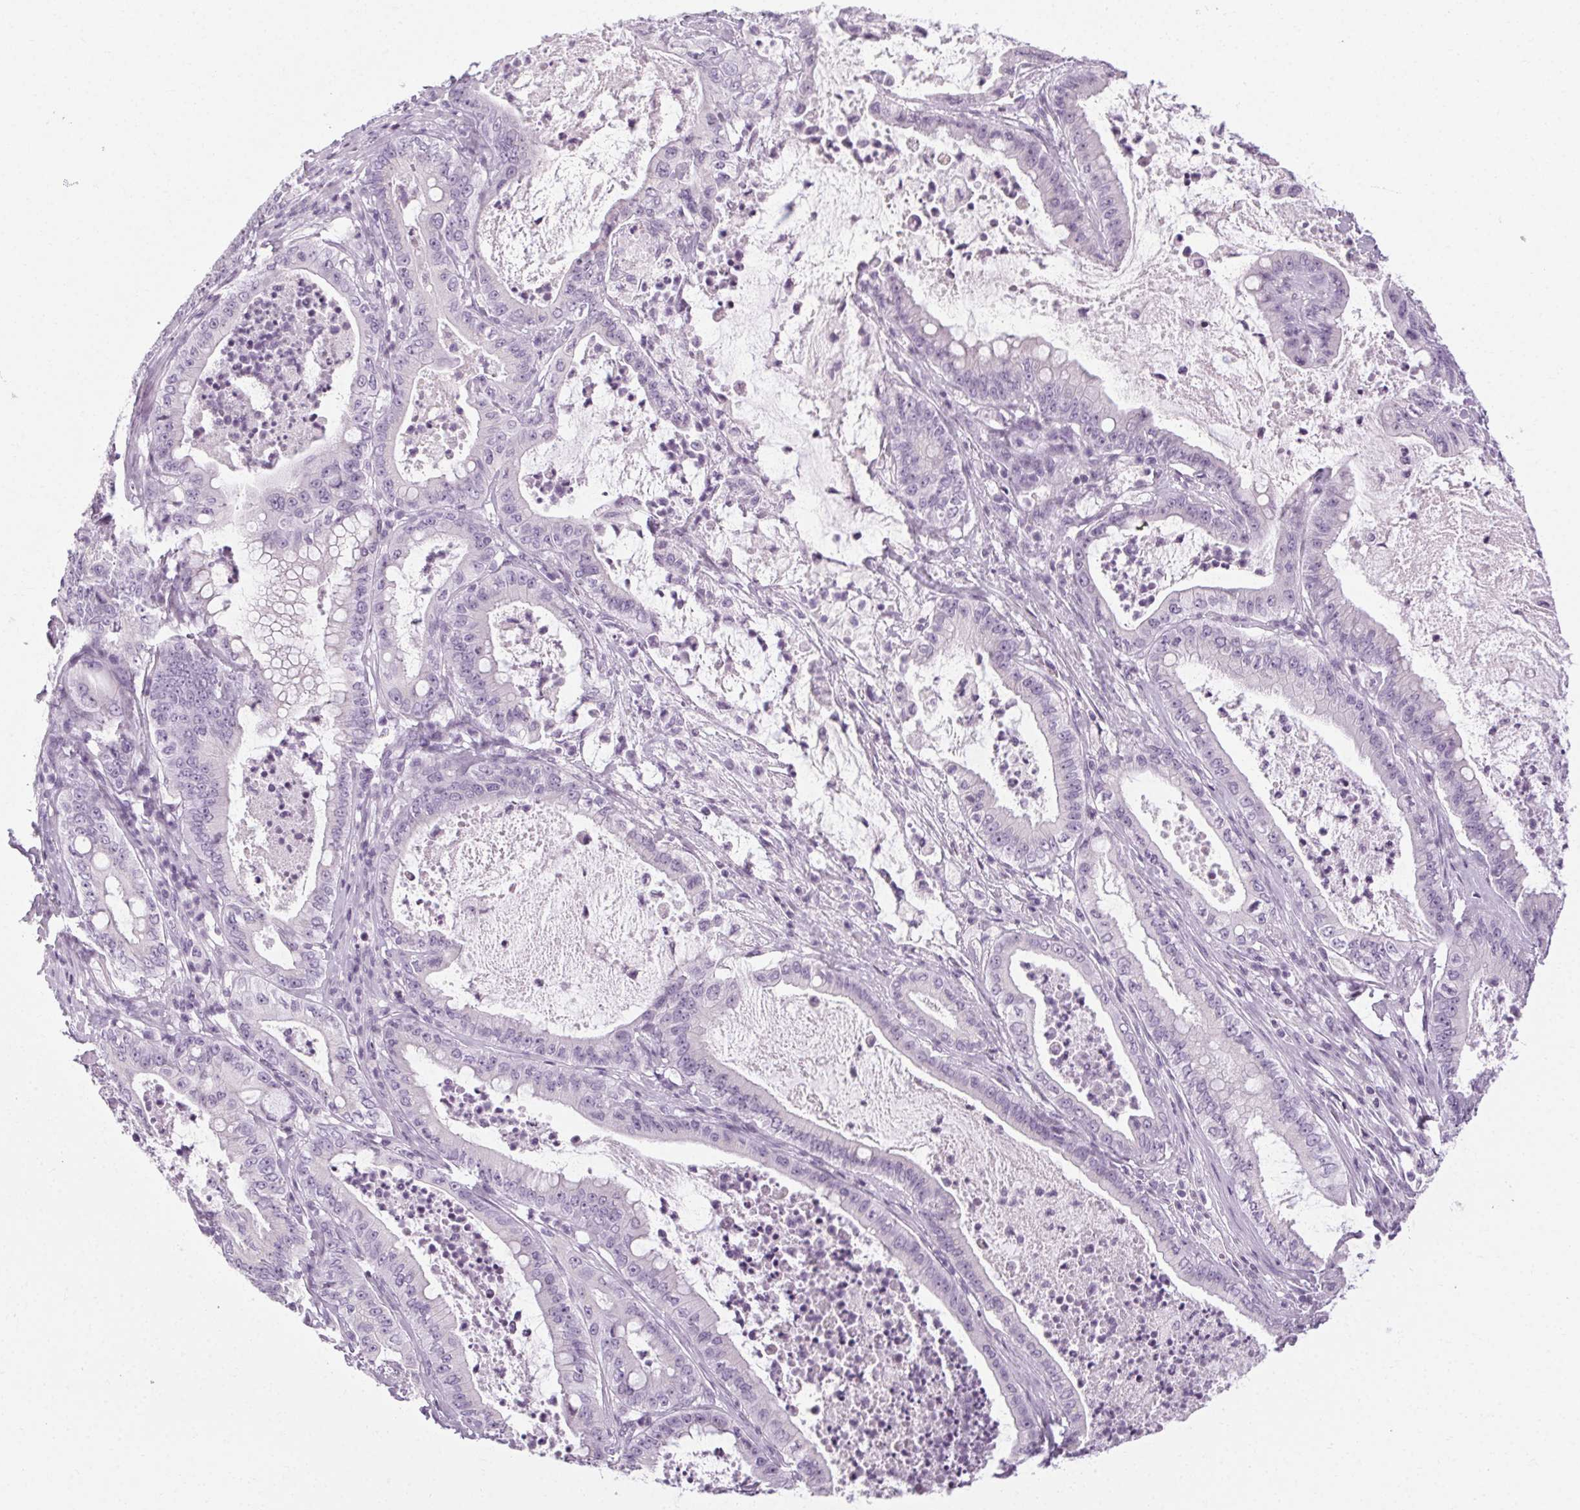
{"staining": {"intensity": "negative", "quantity": "none", "location": "none"}, "tissue": "pancreatic cancer", "cell_type": "Tumor cells", "image_type": "cancer", "snomed": [{"axis": "morphology", "description": "Adenocarcinoma, NOS"}, {"axis": "topography", "description": "Pancreas"}], "caption": "Tumor cells are negative for protein expression in human pancreatic adenocarcinoma. Brightfield microscopy of immunohistochemistry (IHC) stained with DAB (brown) and hematoxylin (blue), captured at high magnification.", "gene": "POMC", "patient": {"sex": "male", "age": 71}}